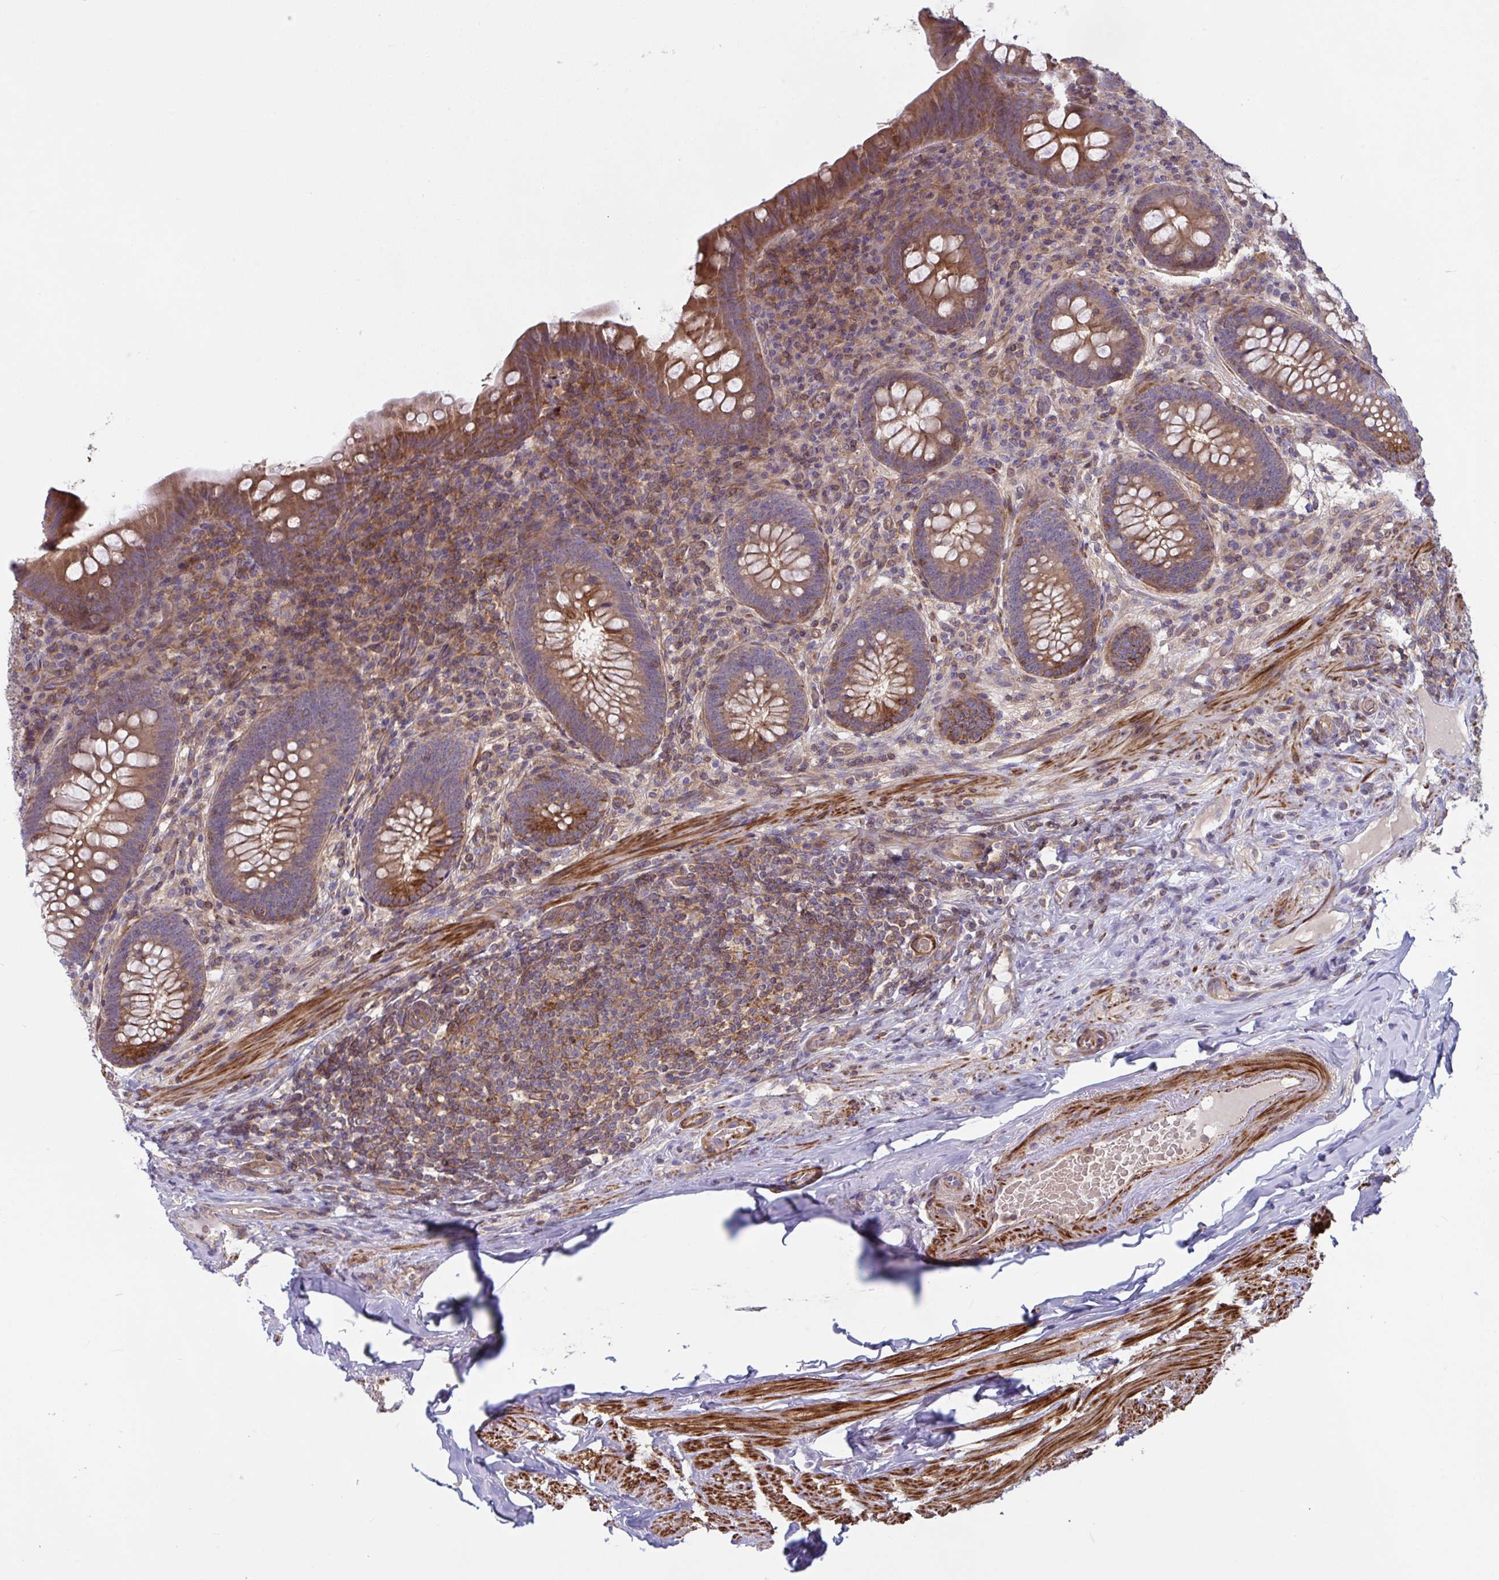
{"staining": {"intensity": "moderate", "quantity": ">75%", "location": "cytoplasmic/membranous"}, "tissue": "appendix", "cell_type": "Glandular cells", "image_type": "normal", "snomed": [{"axis": "morphology", "description": "Normal tissue, NOS"}, {"axis": "topography", "description": "Appendix"}], "caption": "Moderate cytoplasmic/membranous positivity is identified in about >75% of glandular cells in benign appendix.", "gene": "TANK", "patient": {"sex": "male", "age": 71}}